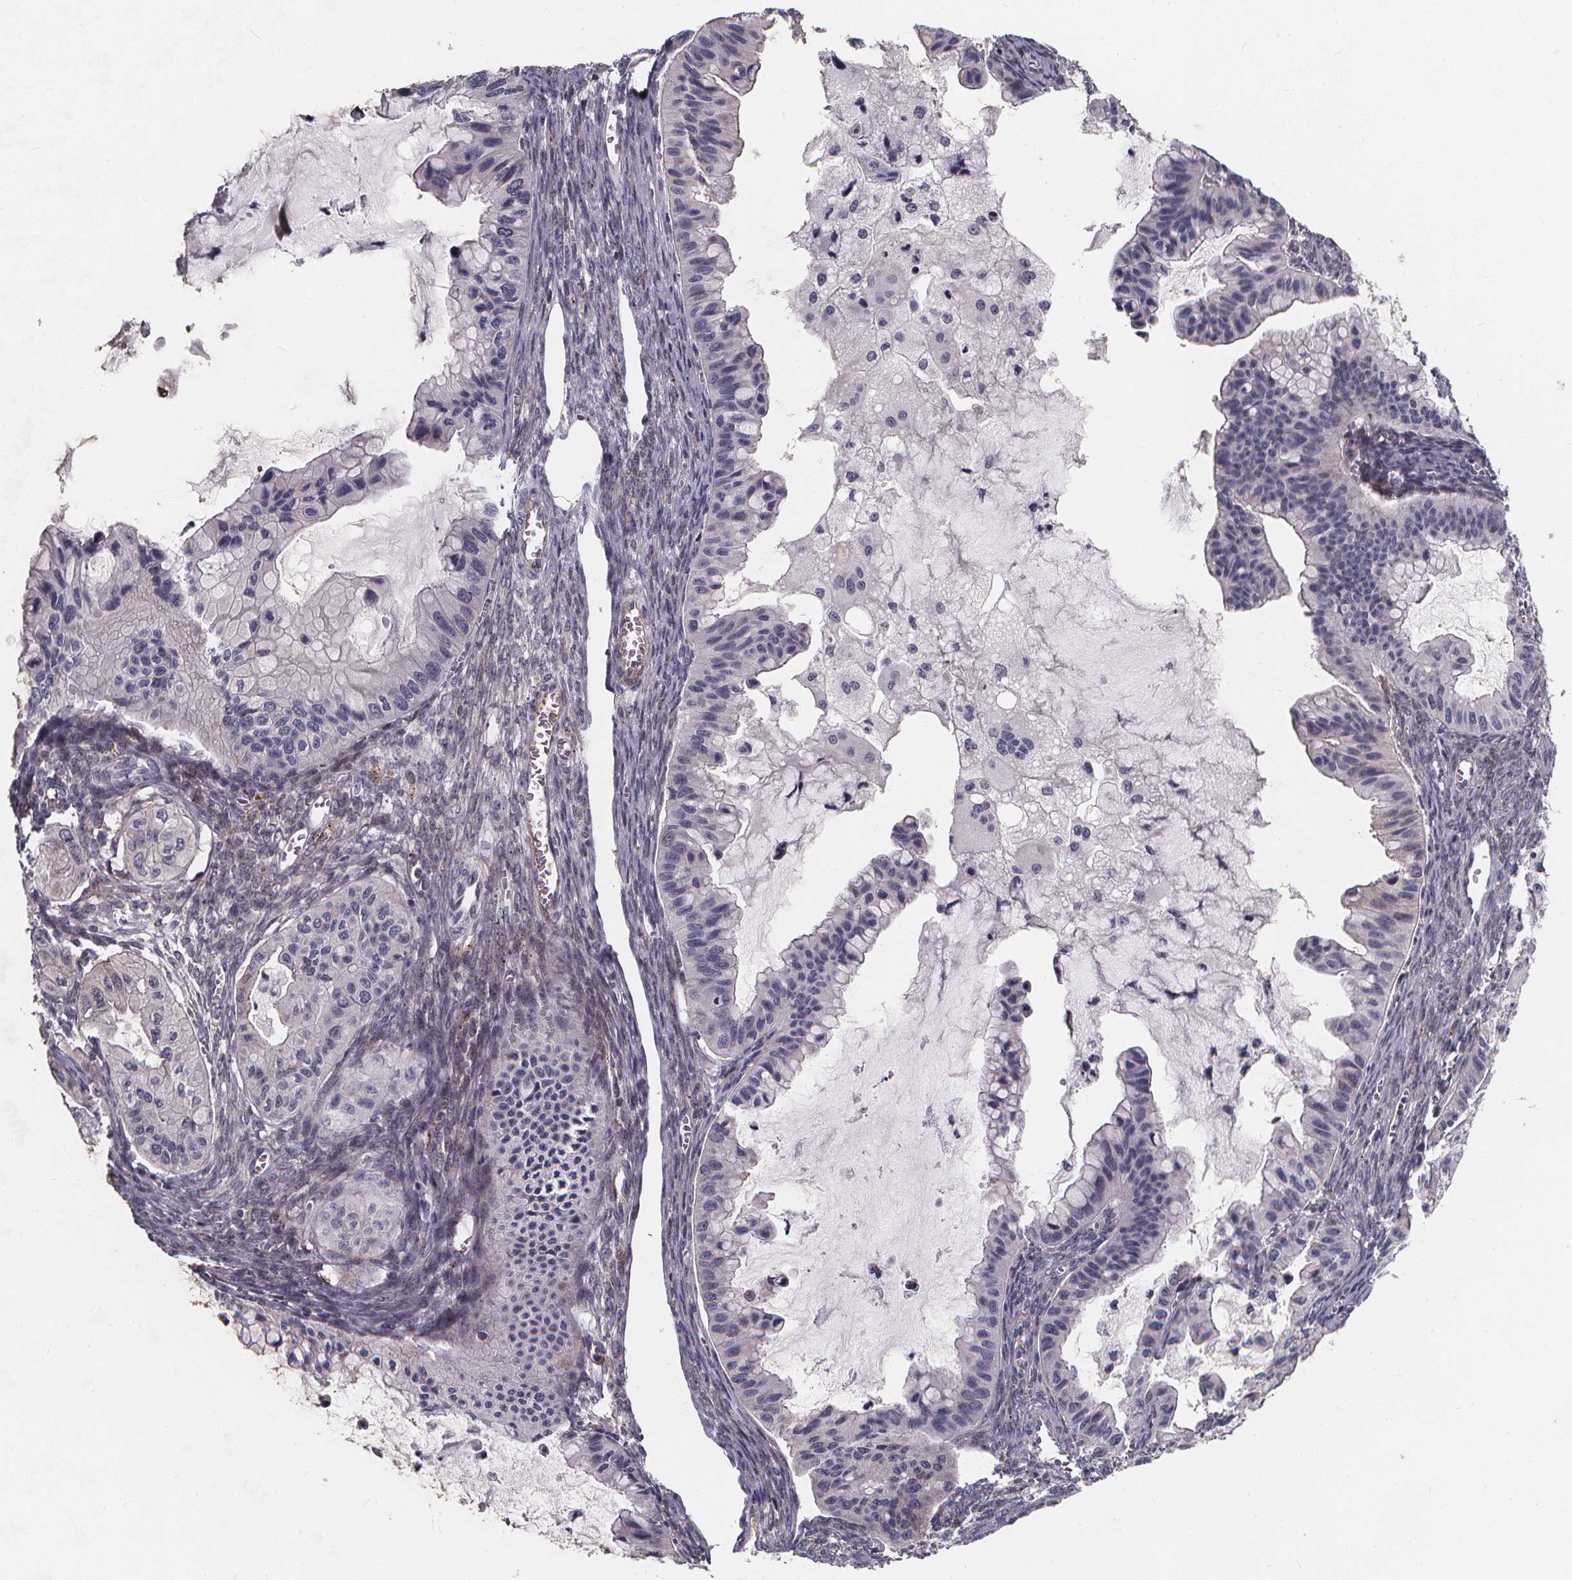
{"staining": {"intensity": "negative", "quantity": "none", "location": "none"}, "tissue": "ovarian cancer", "cell_type": "Tumor cells", "image_type": "cancer", "snomed": [{"axis": "morphology", "description": "Cystadenocarcinoma, mucinous, NOS"}, {"axis": "topography", "description": "Ovary"}], "caption": "High magnification brightfield microscopy of ovarian mucinous cystadenocarcinoma stained with DAB (3,3'-diaminobenzidine) (brown) and counterstained with hematoxylin (blue): tumor cells show no significant expression. The staining was performed using DAB to visualize the protein expression in brown, while the nuclei were stained in blue with hematoxylin (Magnification: 20x).", "gene": "AGT", "patient": {"sex": "female", "age": 72}}